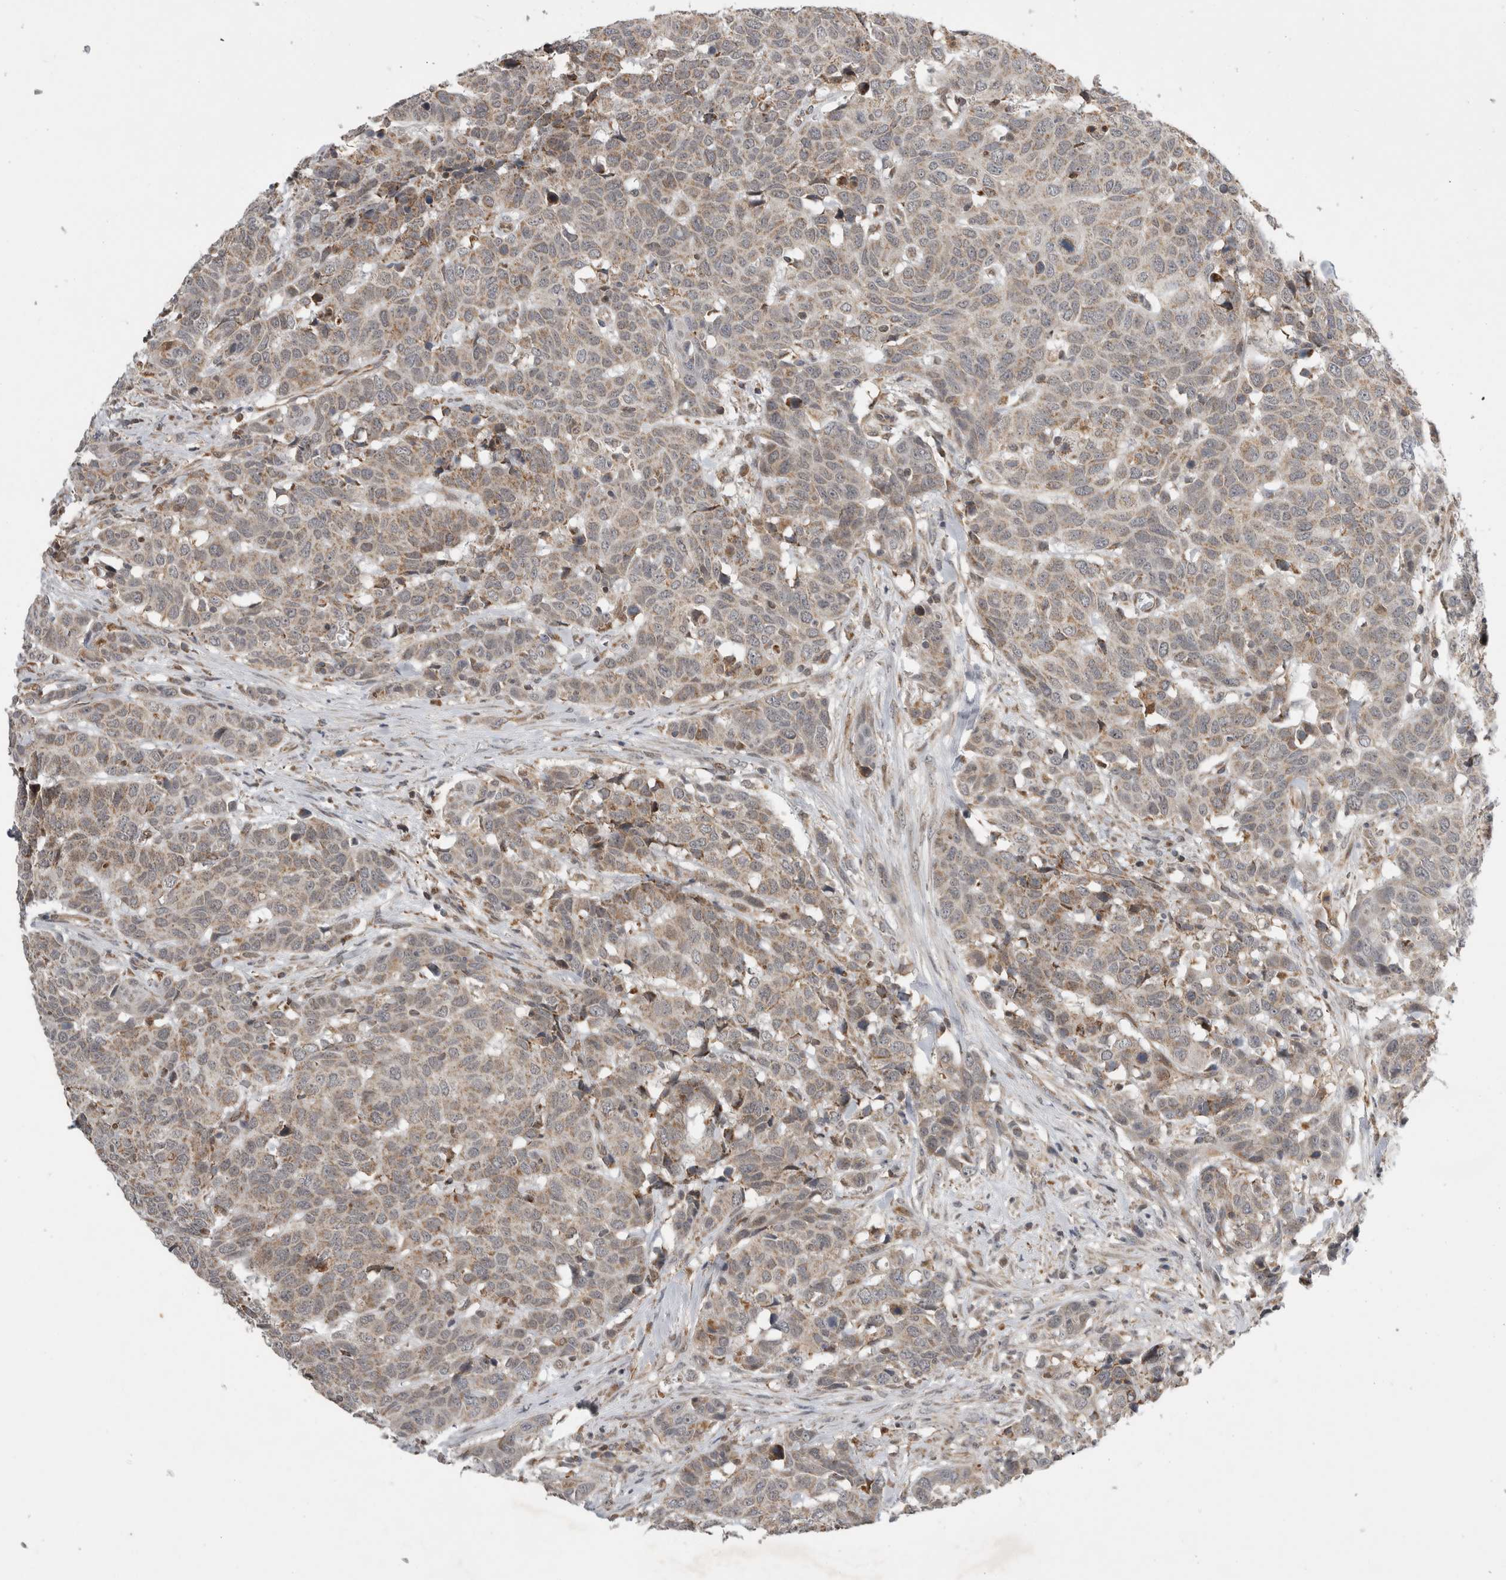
{"staining": {"intensity": "weak", "quantity": "25%-75%", "location": "cytoplasmic/membranous"}, "tissue": "head and neck cancer", "cell_type": "Tumor cells", "image_type": "cancer", "snomed": [{"axis": "morphology", "description": "Squamous cell carcinoma, NOS"}, {"axis": "topography", "description": "Head-Neck"}], "caption": "Human head and neck squamous cell carcinoma stained for a protein (brown) exhibits weak cytoplasmic/membranous positive expression in approximately 25%-75% of tumor cells.", "gene": "KCNIP1", "patient": {"sex": "male", "age": 66}}